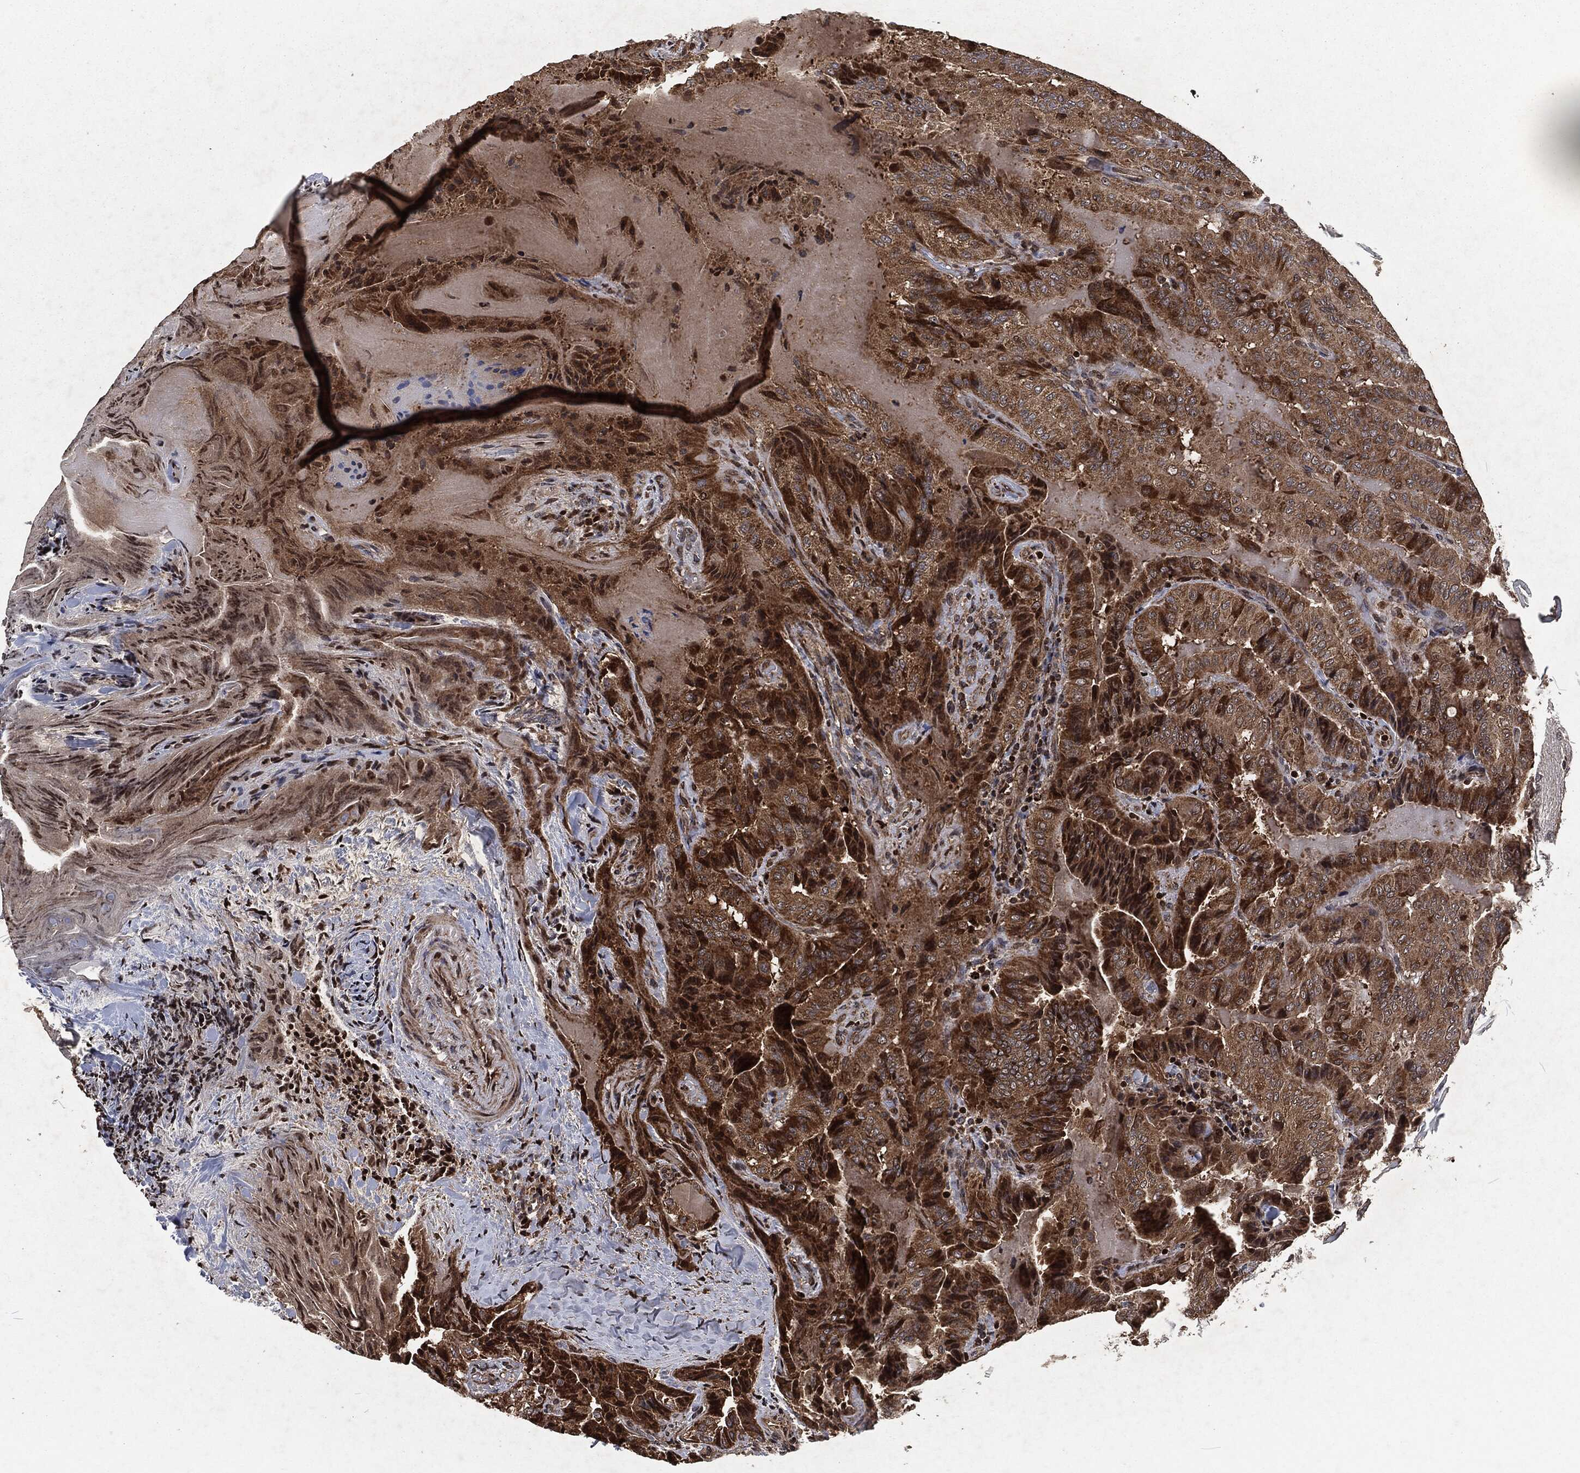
{"staining": {"intensity": "strong", "quantity": "<25%", "location": "cytoplasmic/membranous"}, "tissue": "thyroid cancer", "cell_type": "Tumor cells", "image_type": "cancer", "snomed": [{"axis": "morphology", "description": "Papillary adenocarcinoma, NOS"}, {"axis": "topography", "description": "Thyroid gland"}], "caption": "Protein expression analysis of papillary adenocarcinoma (thyroid) exhibits strong cytoplasmic/membranous staining in approximately <25% of tumor cells.", "gene": "SNAI1", "patient": {"sex": "female", "age": 68}}